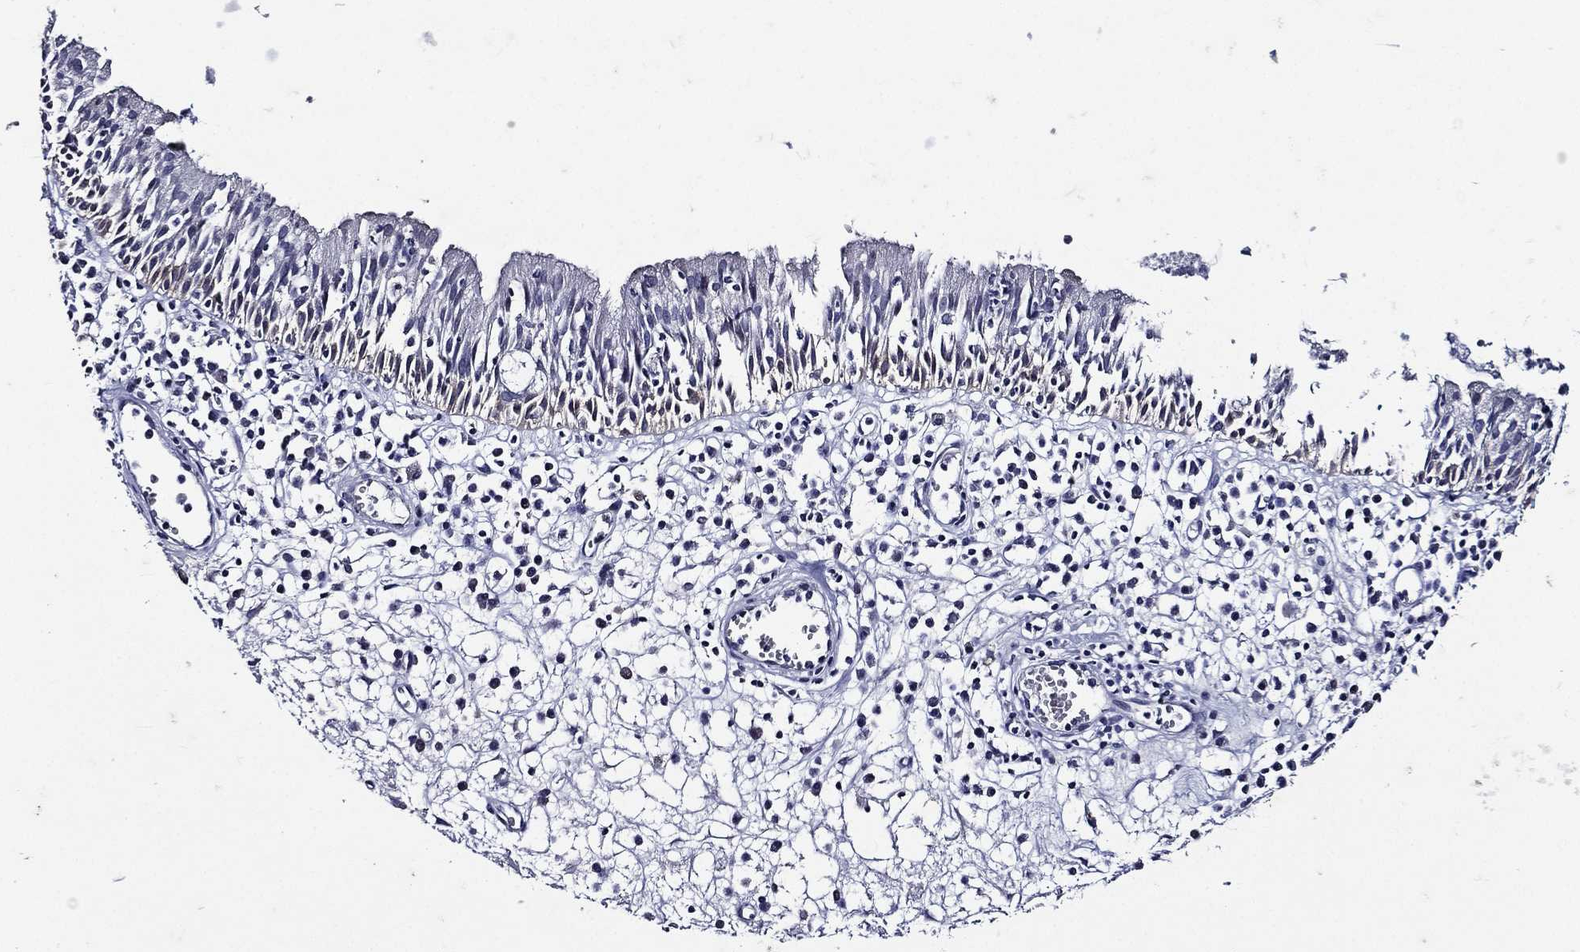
{"staining": {"intensity": "negative", "quantity": "none", "location": "none"}, "tissue": "nasopharynx", "cell_type": "Respiratory epithelial cells", "image_type": "normal", "snomed": [{"axis": "morphology", "description": "Normal tissue, NOS"}, {"axis": "topography", "description": "Nasopharynx"}], "caption": "A high-resolution image shows IHC staining of normal nasopharynx, which exhibits no significant expression in respiratory epithelial cells.", "gene": "TGM1", "patient": {"sex": "female", "age": 77}}